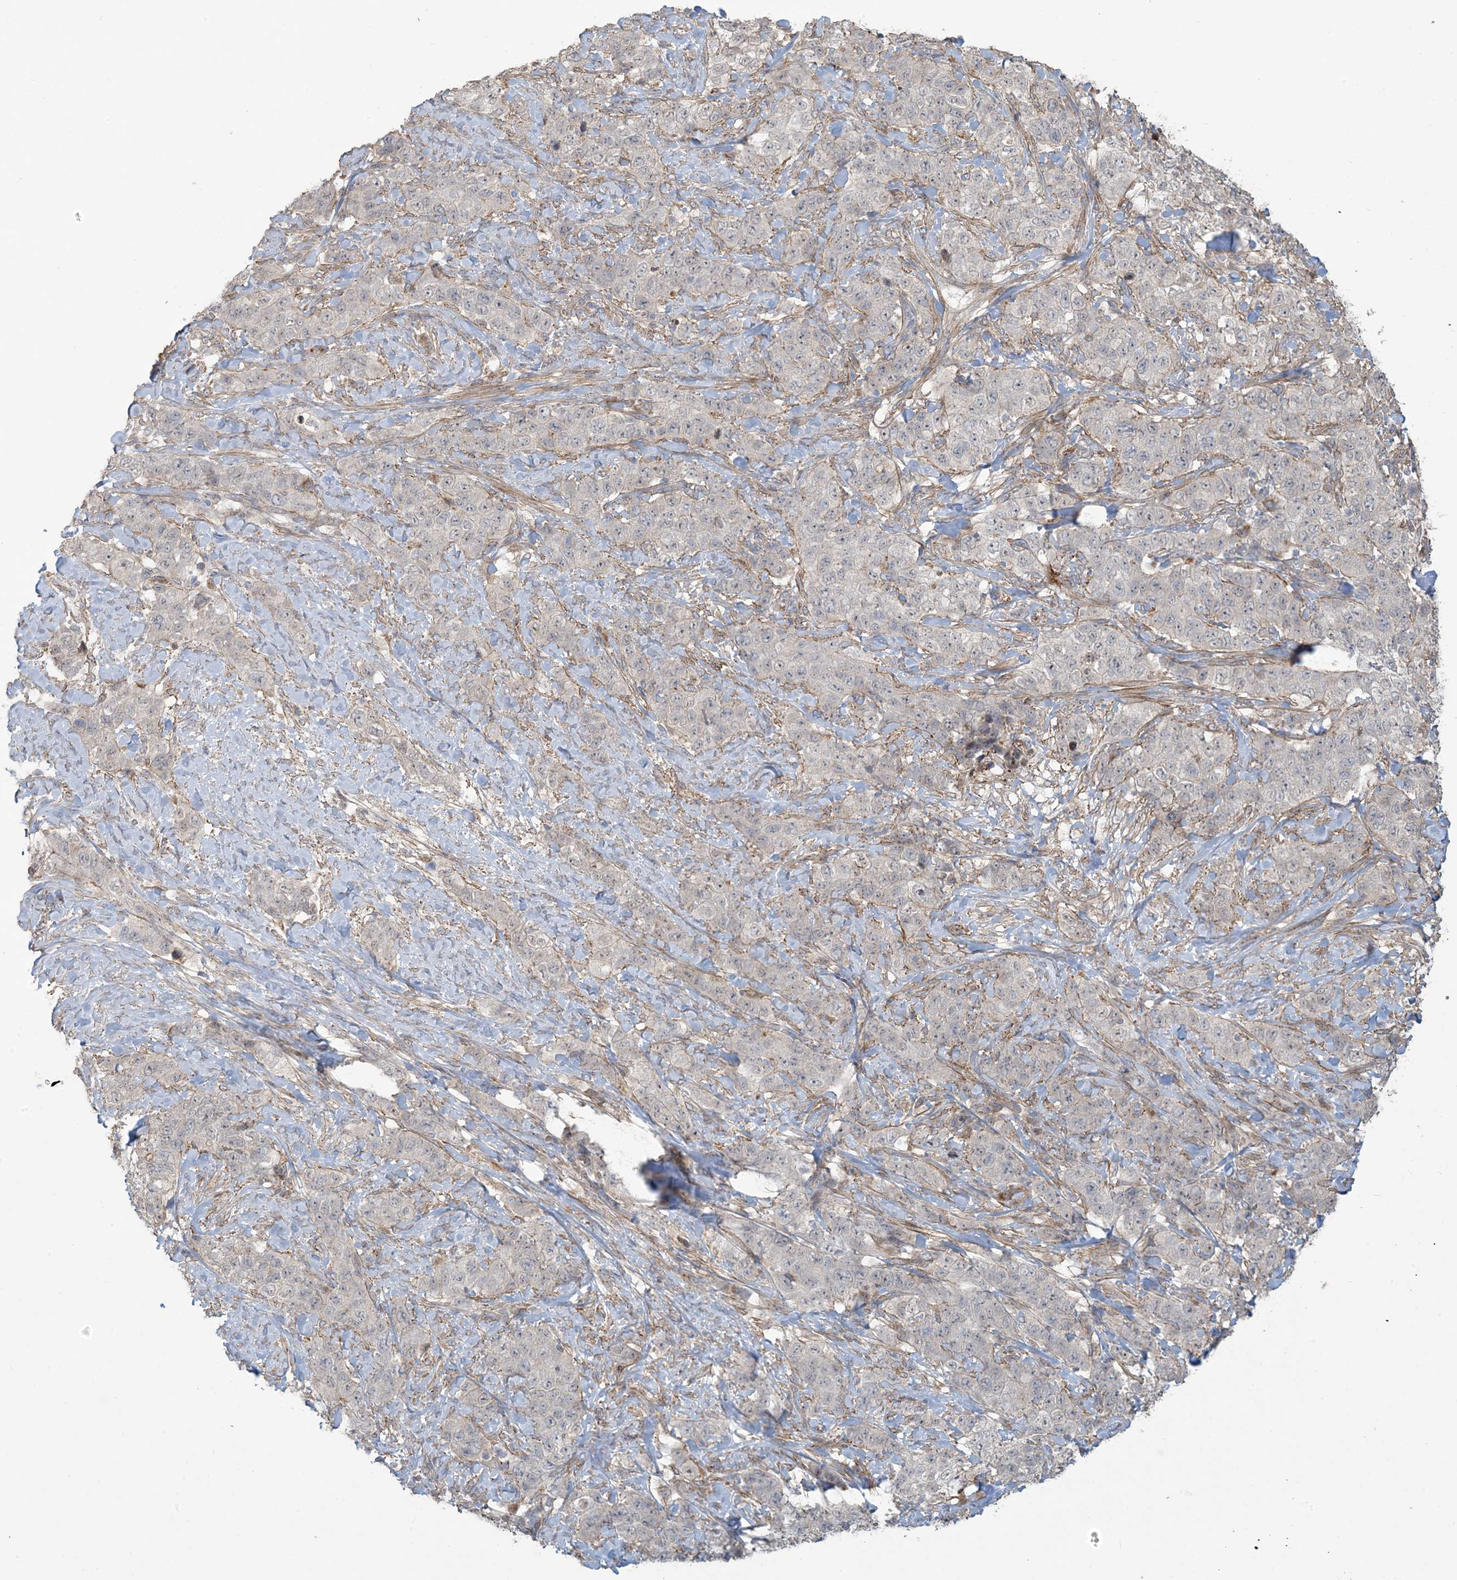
{"staining": {"intensity": "weak", "quantity": "<25%", "location": "cytoplasmic/membranous"}, "tissue": "stomach cancer", "cell_type": "Tumor cells", "image_type": "cancer", "snomed": [{"axis": "morphology", "description": "Adenocarcinoma, NOS"}, {"axis": "topography", "description": "Stomach"}], "caption": "Human adenocarcinoma (stomach) stained for a protein using IHC exhibits no positivity in tumor cells.", "gene": "KLHL18", "patient": {"sex": "male", "age": 48}}